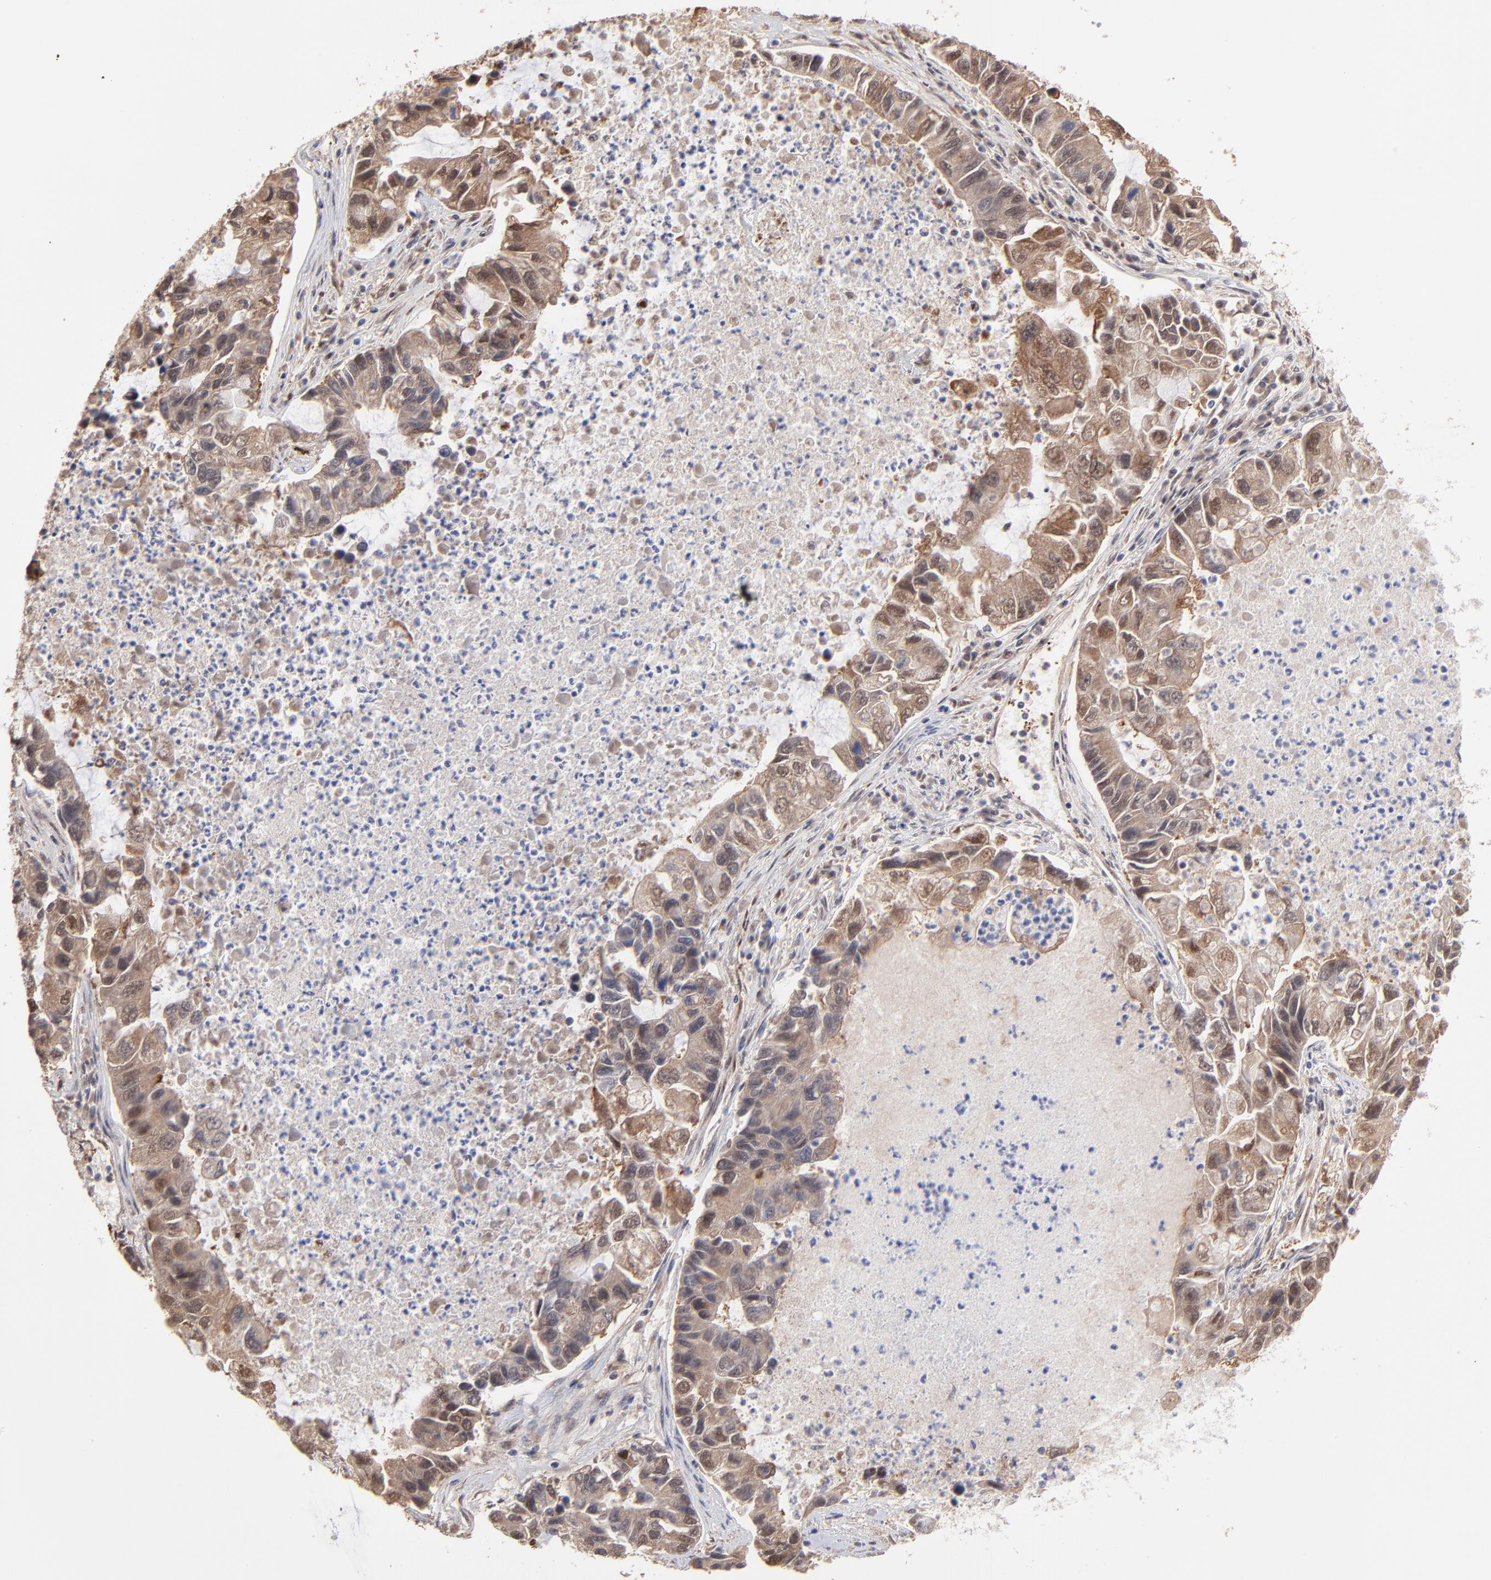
{"staining": {"intensity": "moderate", "quantity": "25%-75%", "location": "cytoplasmic/membranous,nuclear"}, "tissue": "lung cancer", "cell_type": "Tumor cells", "image_type": "cancer", "snomed": [{"axis": "morphology", "description": "Adenocarcinoma, NOS"}, {"axis": "topography", "description": "Lung"}], "caption": "Immunohistochemical staining of adenocarcinoma (lung) demonstrates medium levels of moderate cytoplasmic/membranous and nuclear positivity in about 25%-75% of tumor cells.", "gene": "PSMD14", "patient": {"sex": "female", "age": 51}}